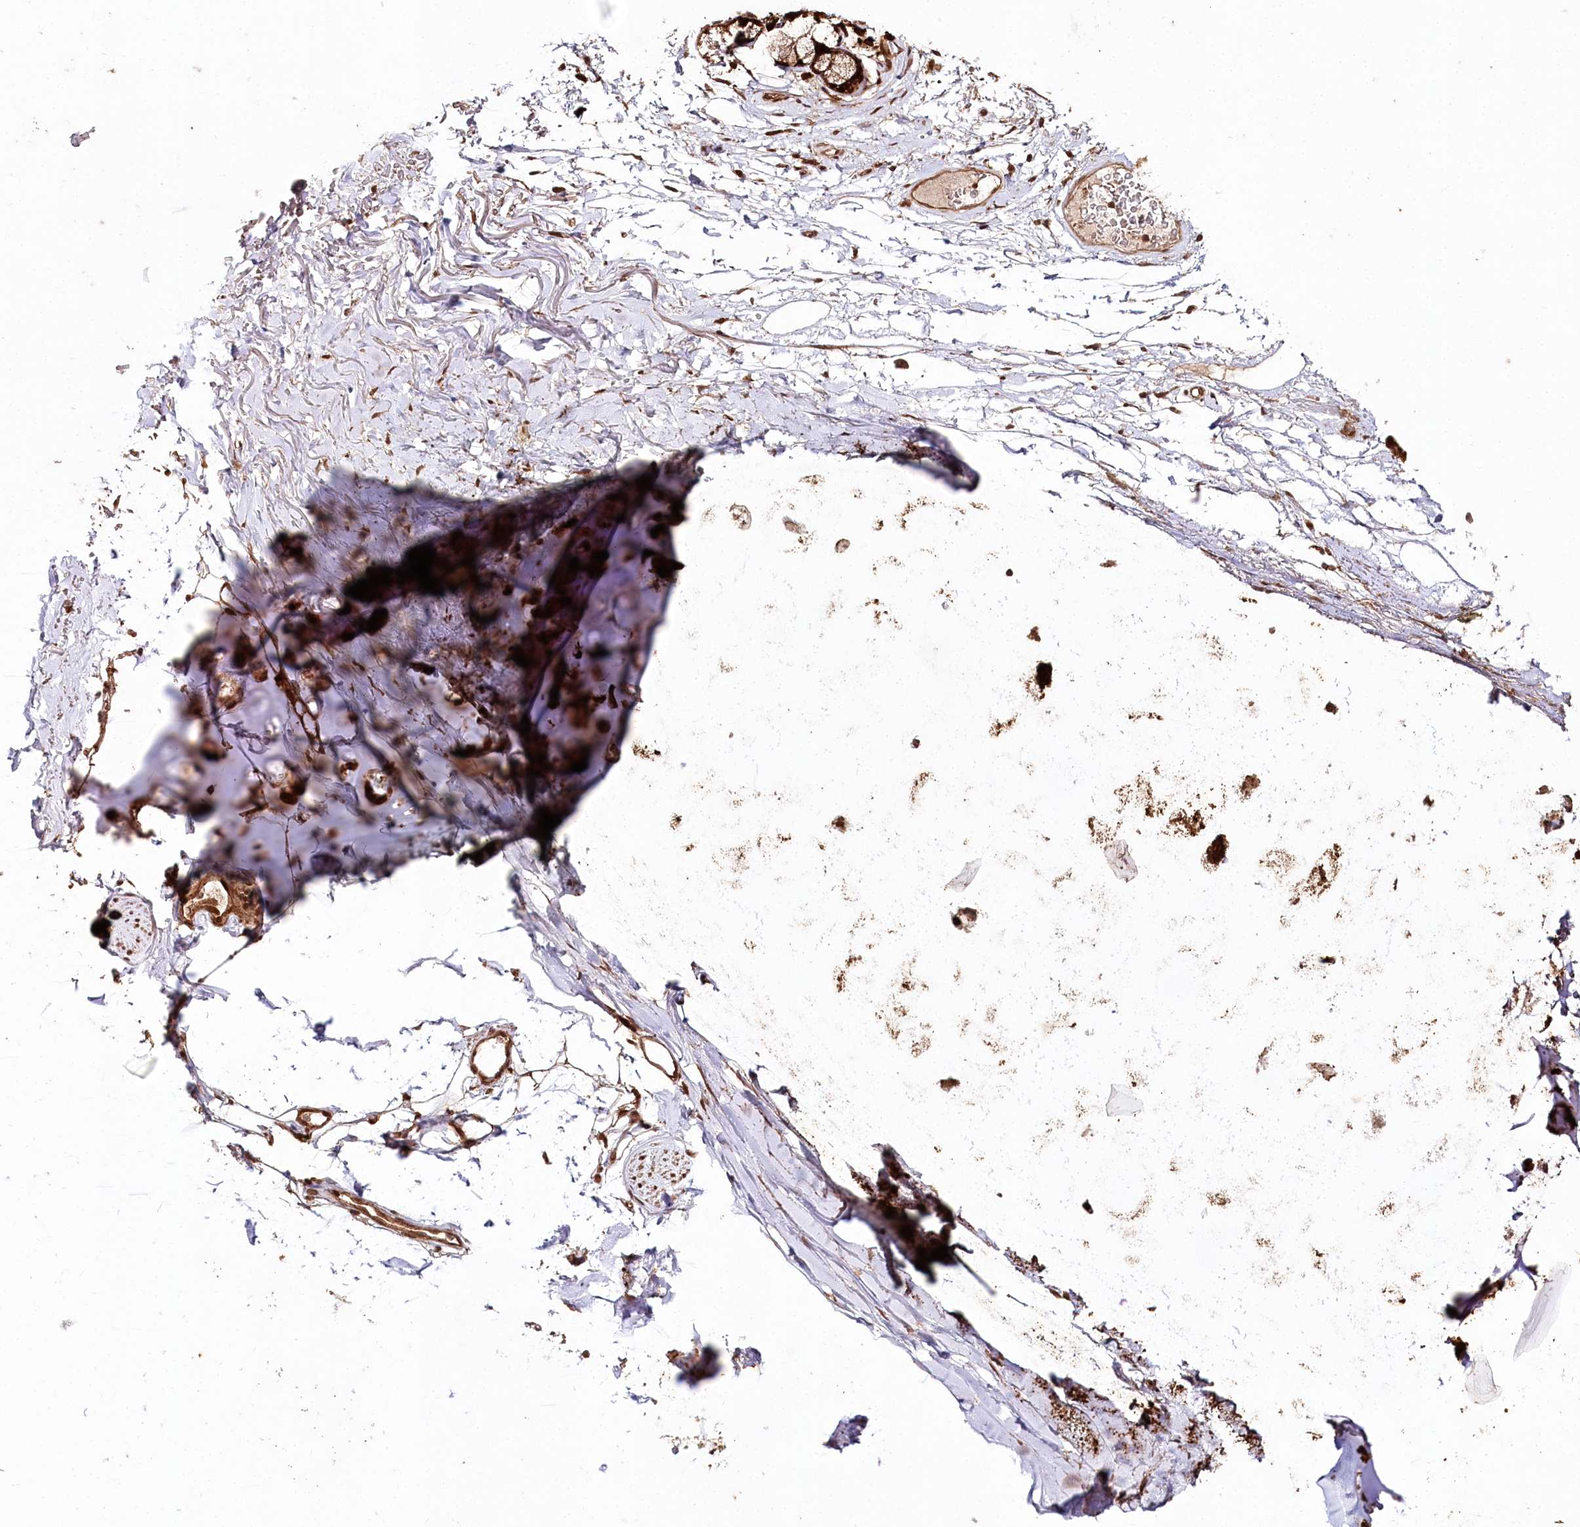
{"staining": {"intensity": "negative", "quantity": "none", "location": "none"}, "tissue": "adipose tissue", "cell_type": "Adipocytes", "image_type": "normal", "snomed": [{"axis": "morphology", "description": "Normal tissue, NOS"}, {"axis": "topography", "description": "Cartilage tissue"}, {"axis": "topography", "description": "Bronchus"}], "caption": "High magnification brightfield microscopy of unremarkable adipose tissue stained with DAB (3,3'-diaminobenzidine) (brown) and counterstained with hematoxylin (blue): adipocytes show no significant expression. (DAB immunohistochemistry (IHC) visualized using brightfield microscopy, high magnification).", "gene": "ULK2", "patient": {"sex": "female", "age": 73}}